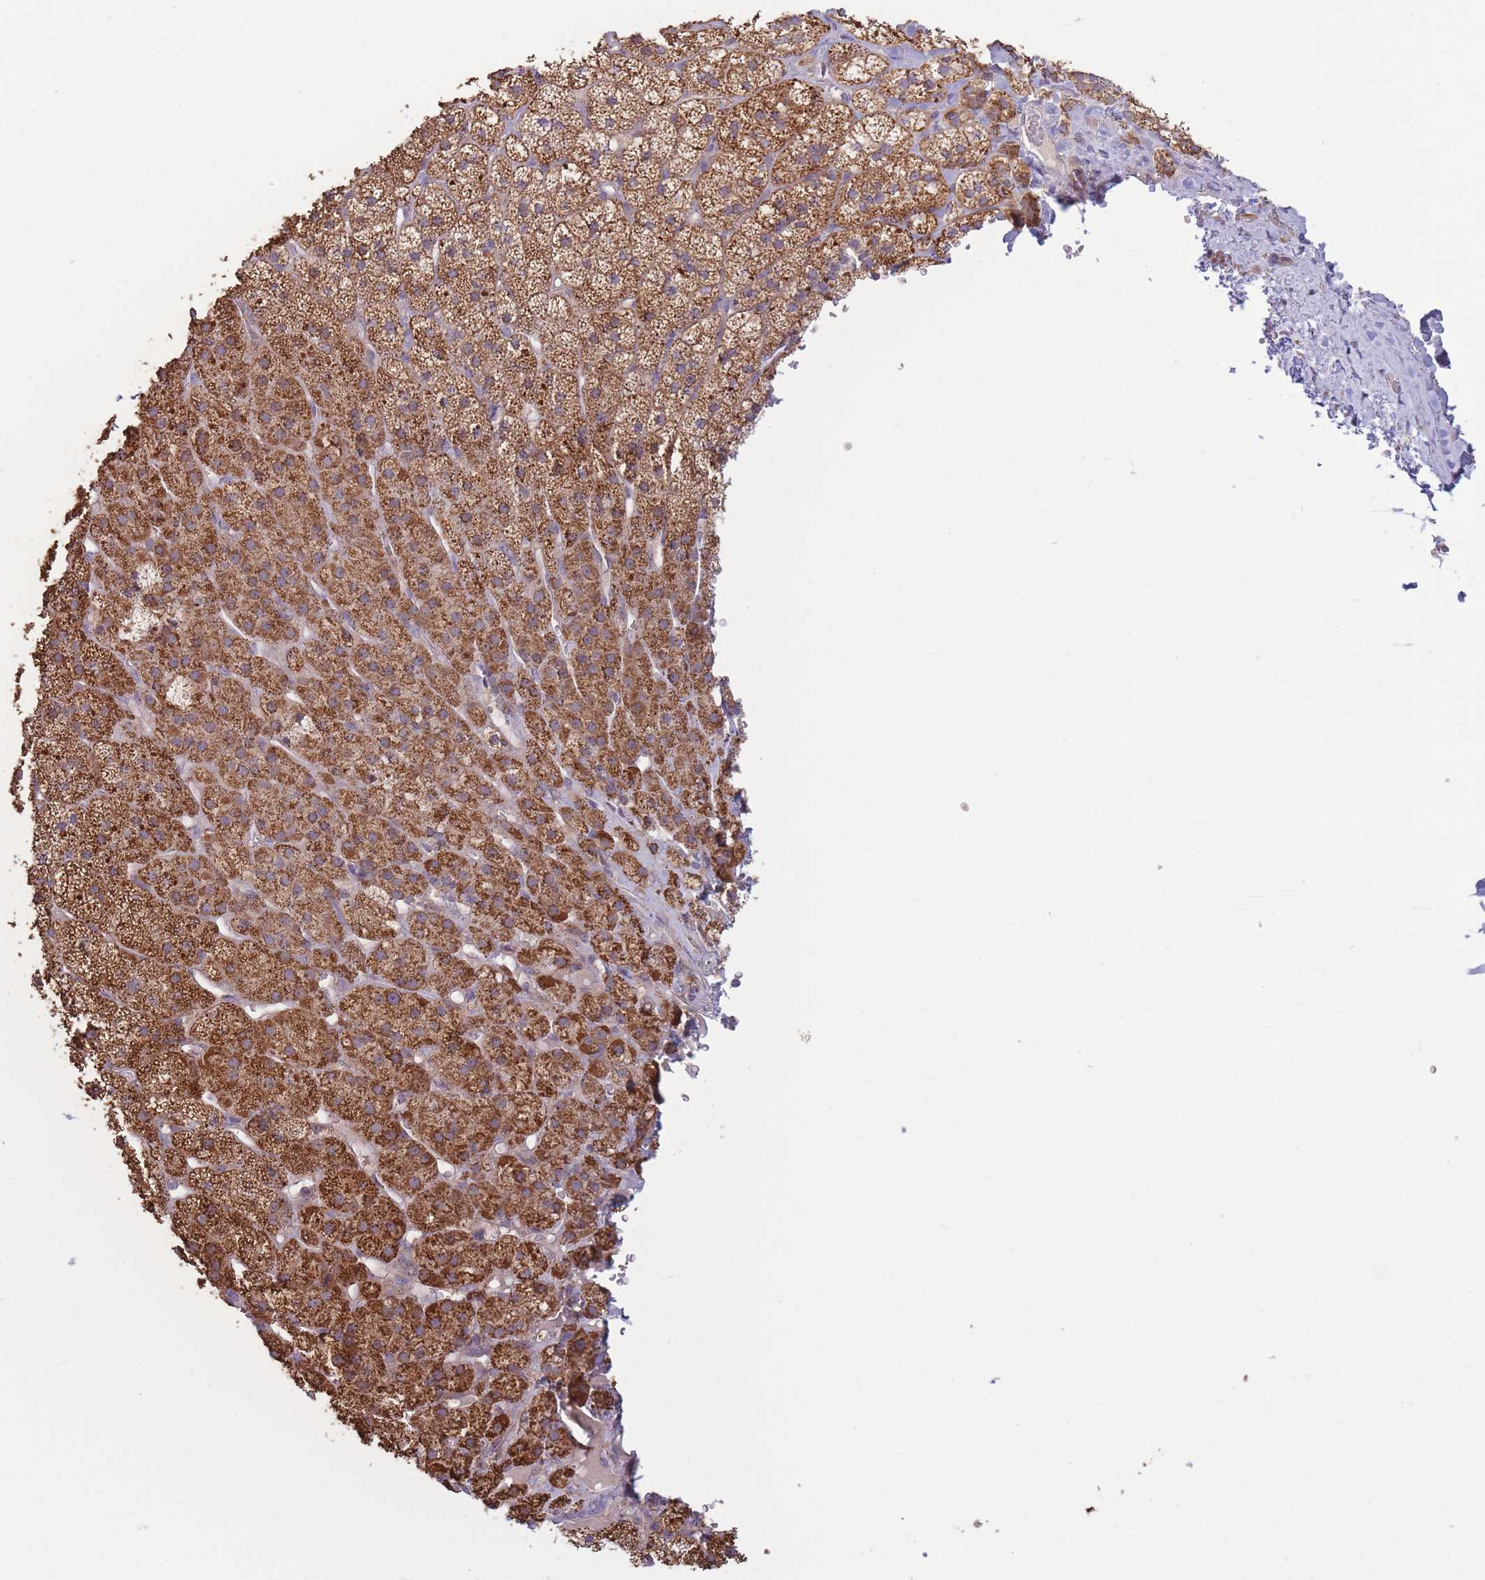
{"staining": {"intensity": "strong", "quantity": "25%-75%", "location": "cytoplasmic/membranous"}, "tissue": "adrenal gland", "cell_type": "Glandular cells", "image_type": "normal", "snomed": [{"axis": "morphology", "description": "Normal tissue, NOS"}, {"axis": "topography", "description": "Adrenal gland"}], "caption": "The photomicrograph demonstrates immunohistochemical staining of benign adrenal gland. There is strong cytoplasmic/membranous positivity is identified in approximately 25%-75% of glandular cells.", "gene": "KIF16B", "patient": {"sex": "female", "age": 52}}